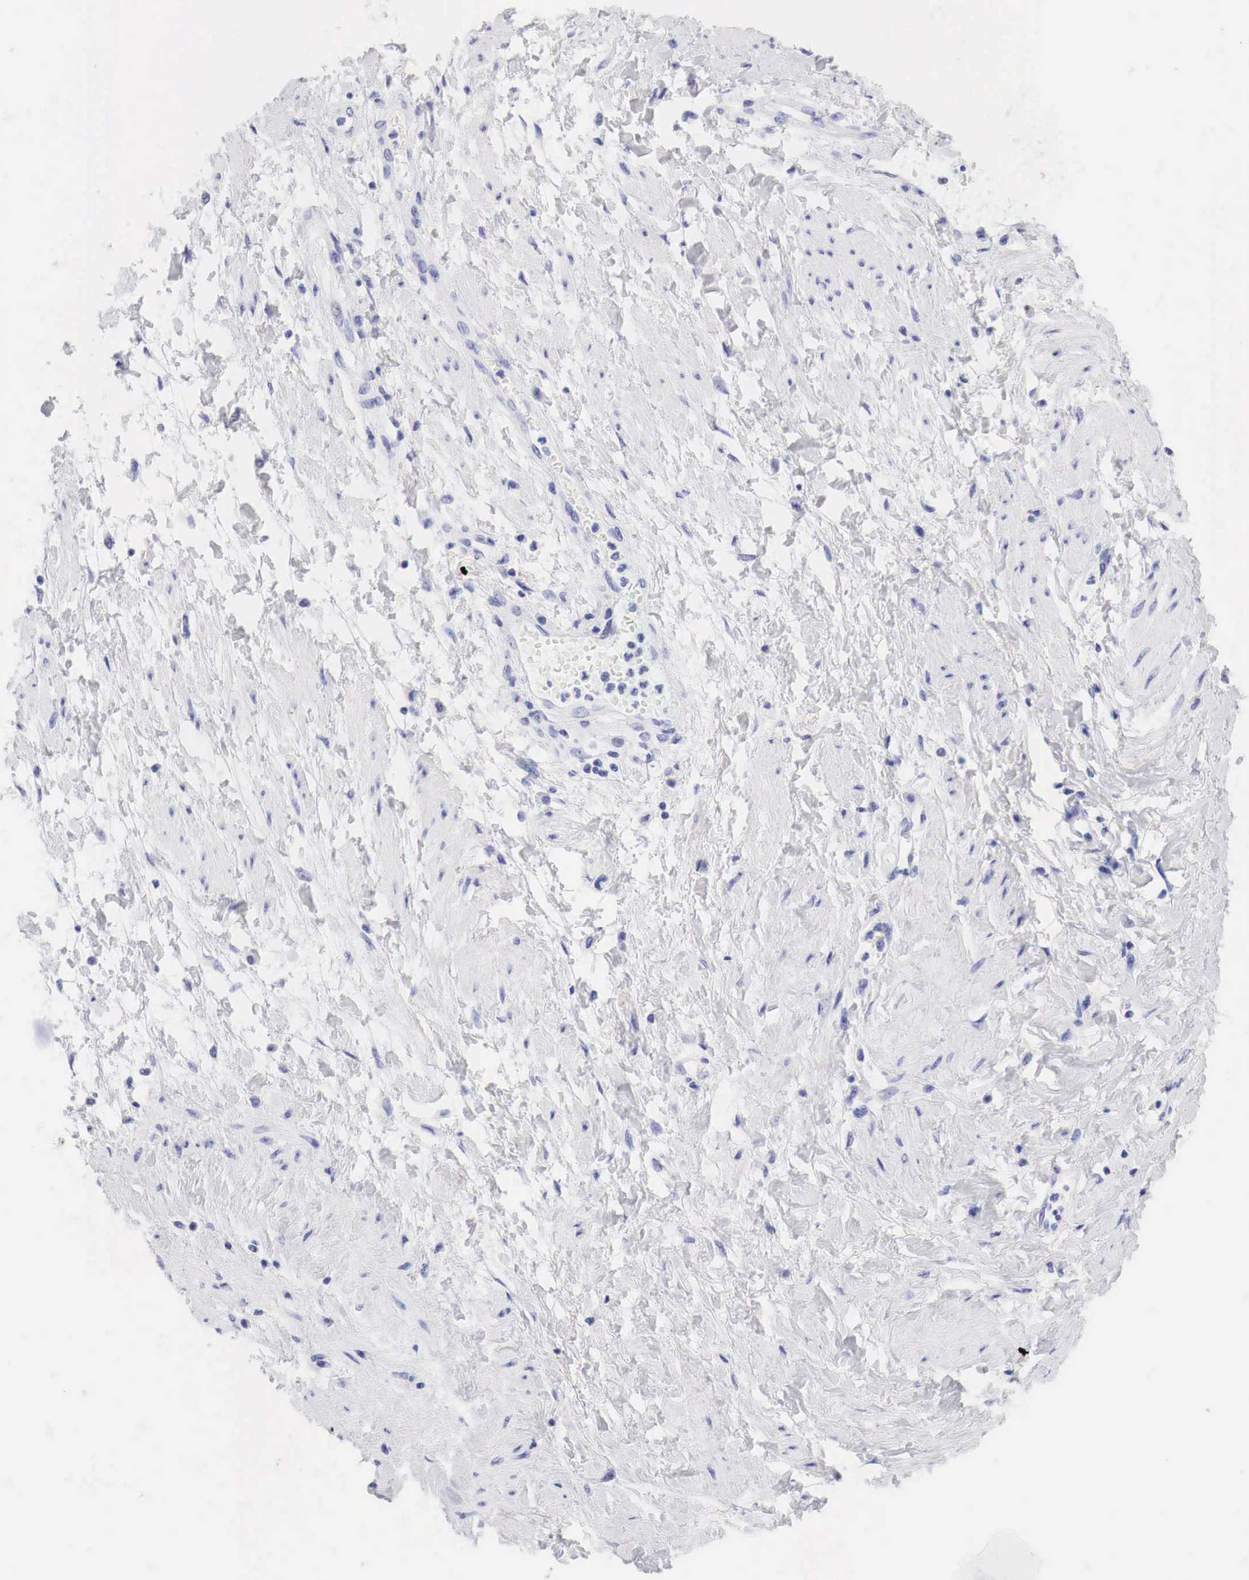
{"staining": {"intensity": "negative", "quantity": "none", "location": "none"}, "tissue": "cervical cancer", "cell_type": "Tumor cells", "image_type": "cancer", "snomed": [{"axis": "morphology", "description": "Squamous cell carcinoma, NOS"}, {"axis": "topography", "description": "Cervix"}], "caption": "This is a image of IHC staining of cervical cancer, which shows no positivity in tumor cells. (DAB (3,3'-diaminobenzidine) immunohistochemistry (IHC) with hematoxylin counter stain).", "gene": "TYR", "patient": {"sex": "female", "age": 57}}